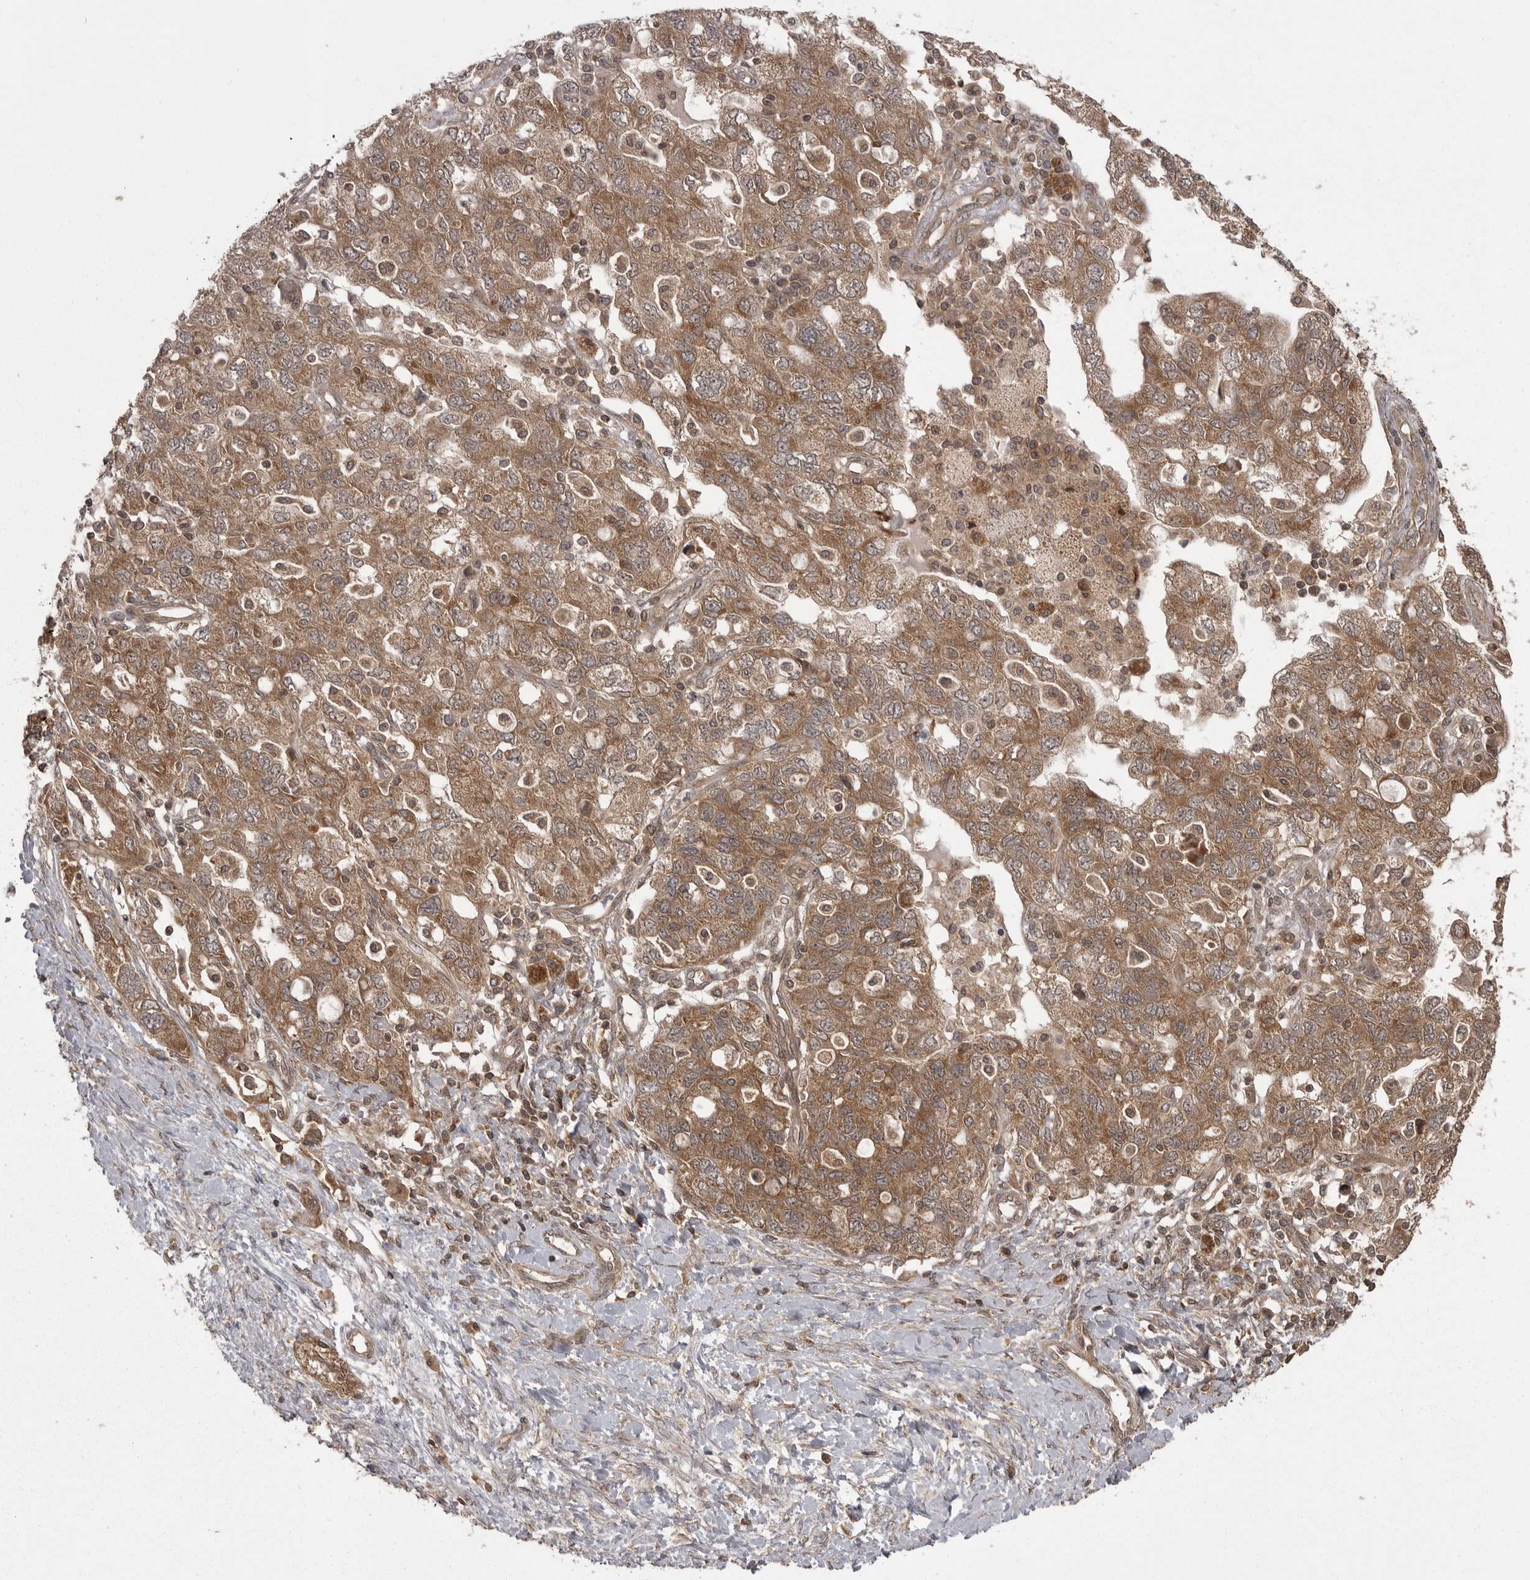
{"staining": {"intensity": "moderate", "quantity": ">75%", "location": "cytoplasmic/membranous"}, "tissue": "ovarian cancer", "cell_type": "Tumor cells", "image_type": "cancer", "snomed": [{"axis": "morphology", "description": "Carcinoma, NOS"}, {"axis": "morphology", "description": "Cystadenocarcinoma, serous, NOS"}, {"axis": "topography", "description": "Ovary"}], "caption": "Ovarian cancer (carcinoma) stained with a protein marker shows moderate staining in tumor cells.", "gene": "STK24", "patient": {"sex": "female", "age": 69}}